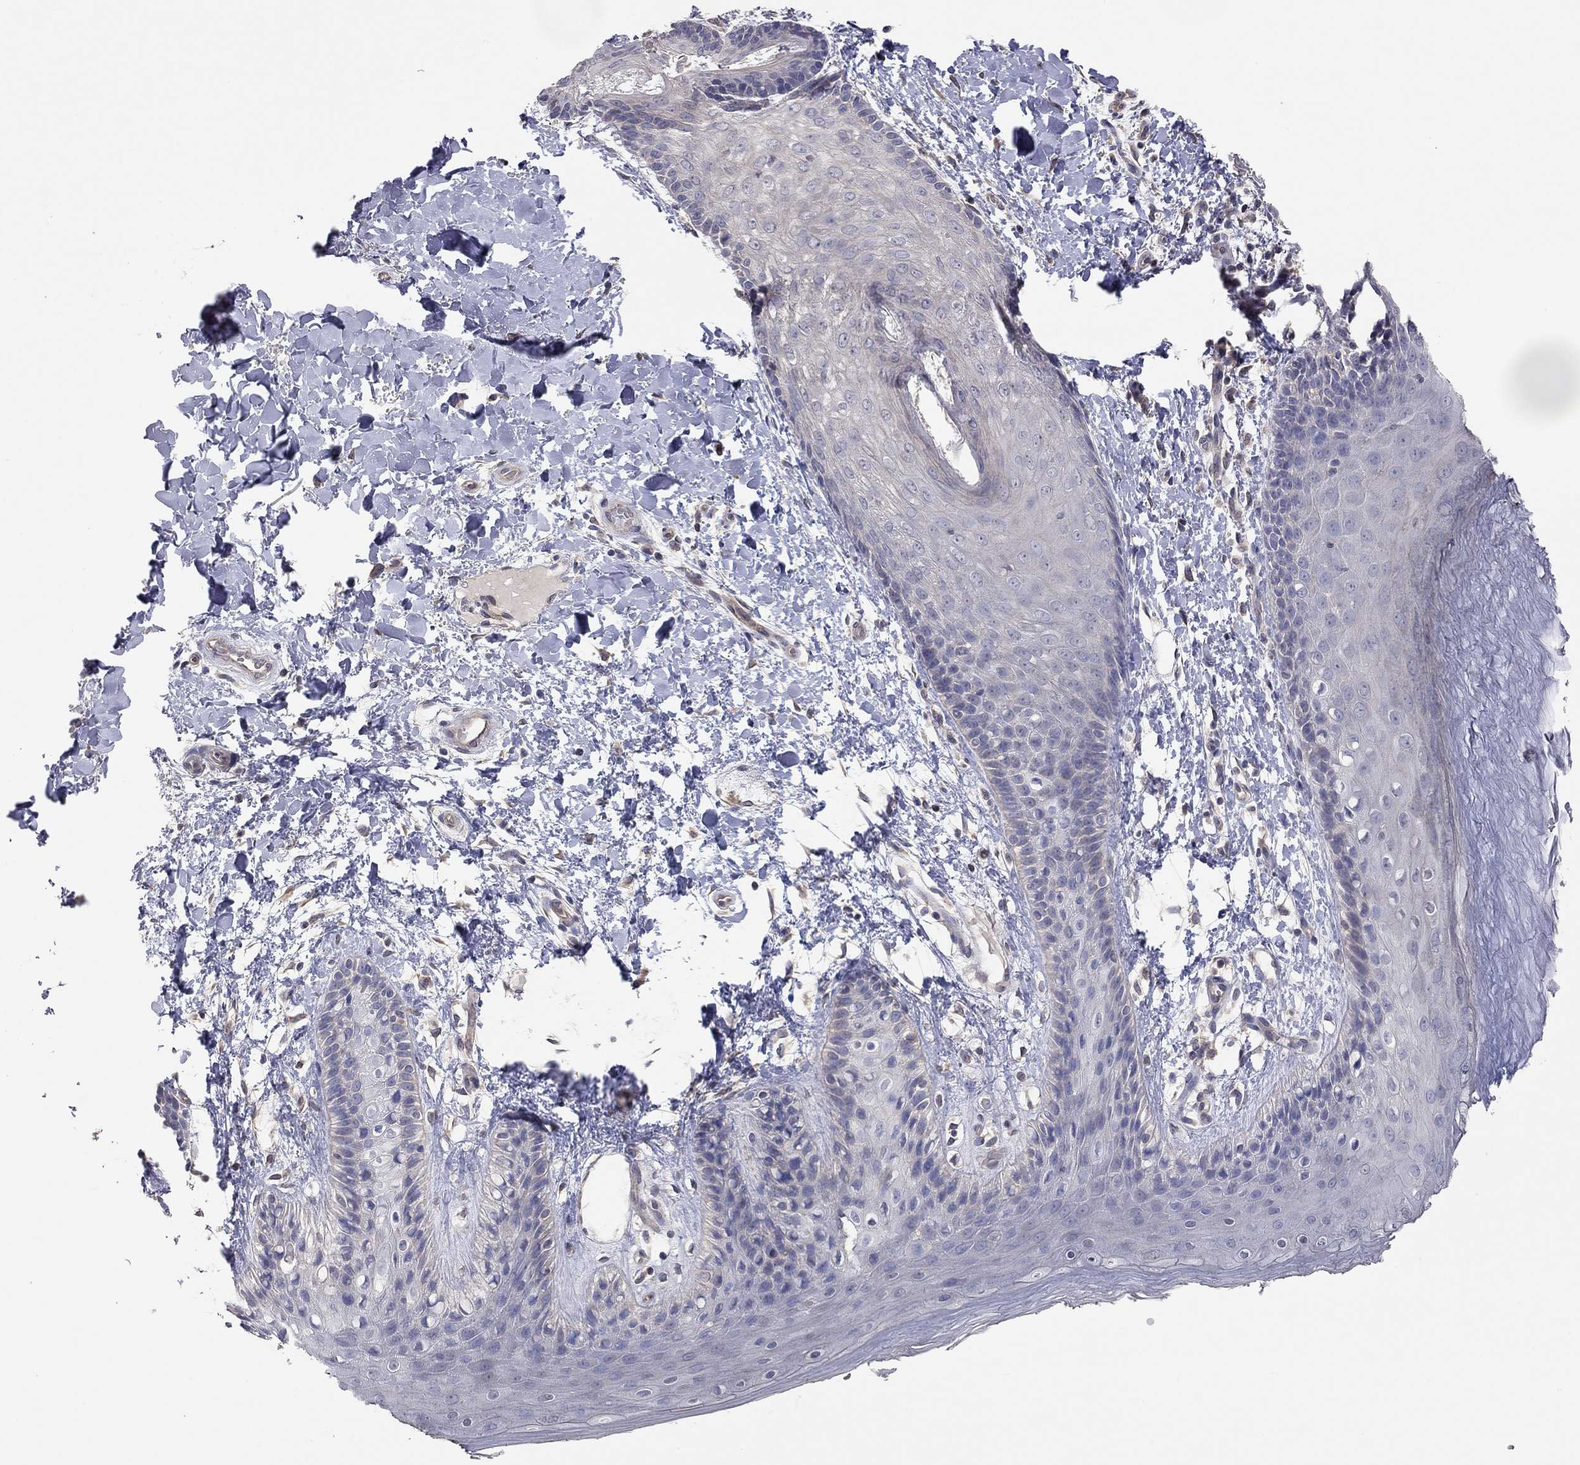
{"staining": {"intensity": "negative", "quantity": "none", "location": "none"}, "tissue": "skin", "cell_type": "Epidermal cells", "image_type": "normal", "snomed": [{"axis": "morphology", "description": "Normal tissue, NOS"}, {"axis": "topography", "description": "Anal"}], "caption": "Immunohistochemistry (IHC) photomicrograph of benign skin: human skin stained with DAB (3,3'-diaminobenzidine) reveals no significant protein staining in epidermal cells.", "gene": "KCNB1", "patient": {"sex": "male", "age": 36}}